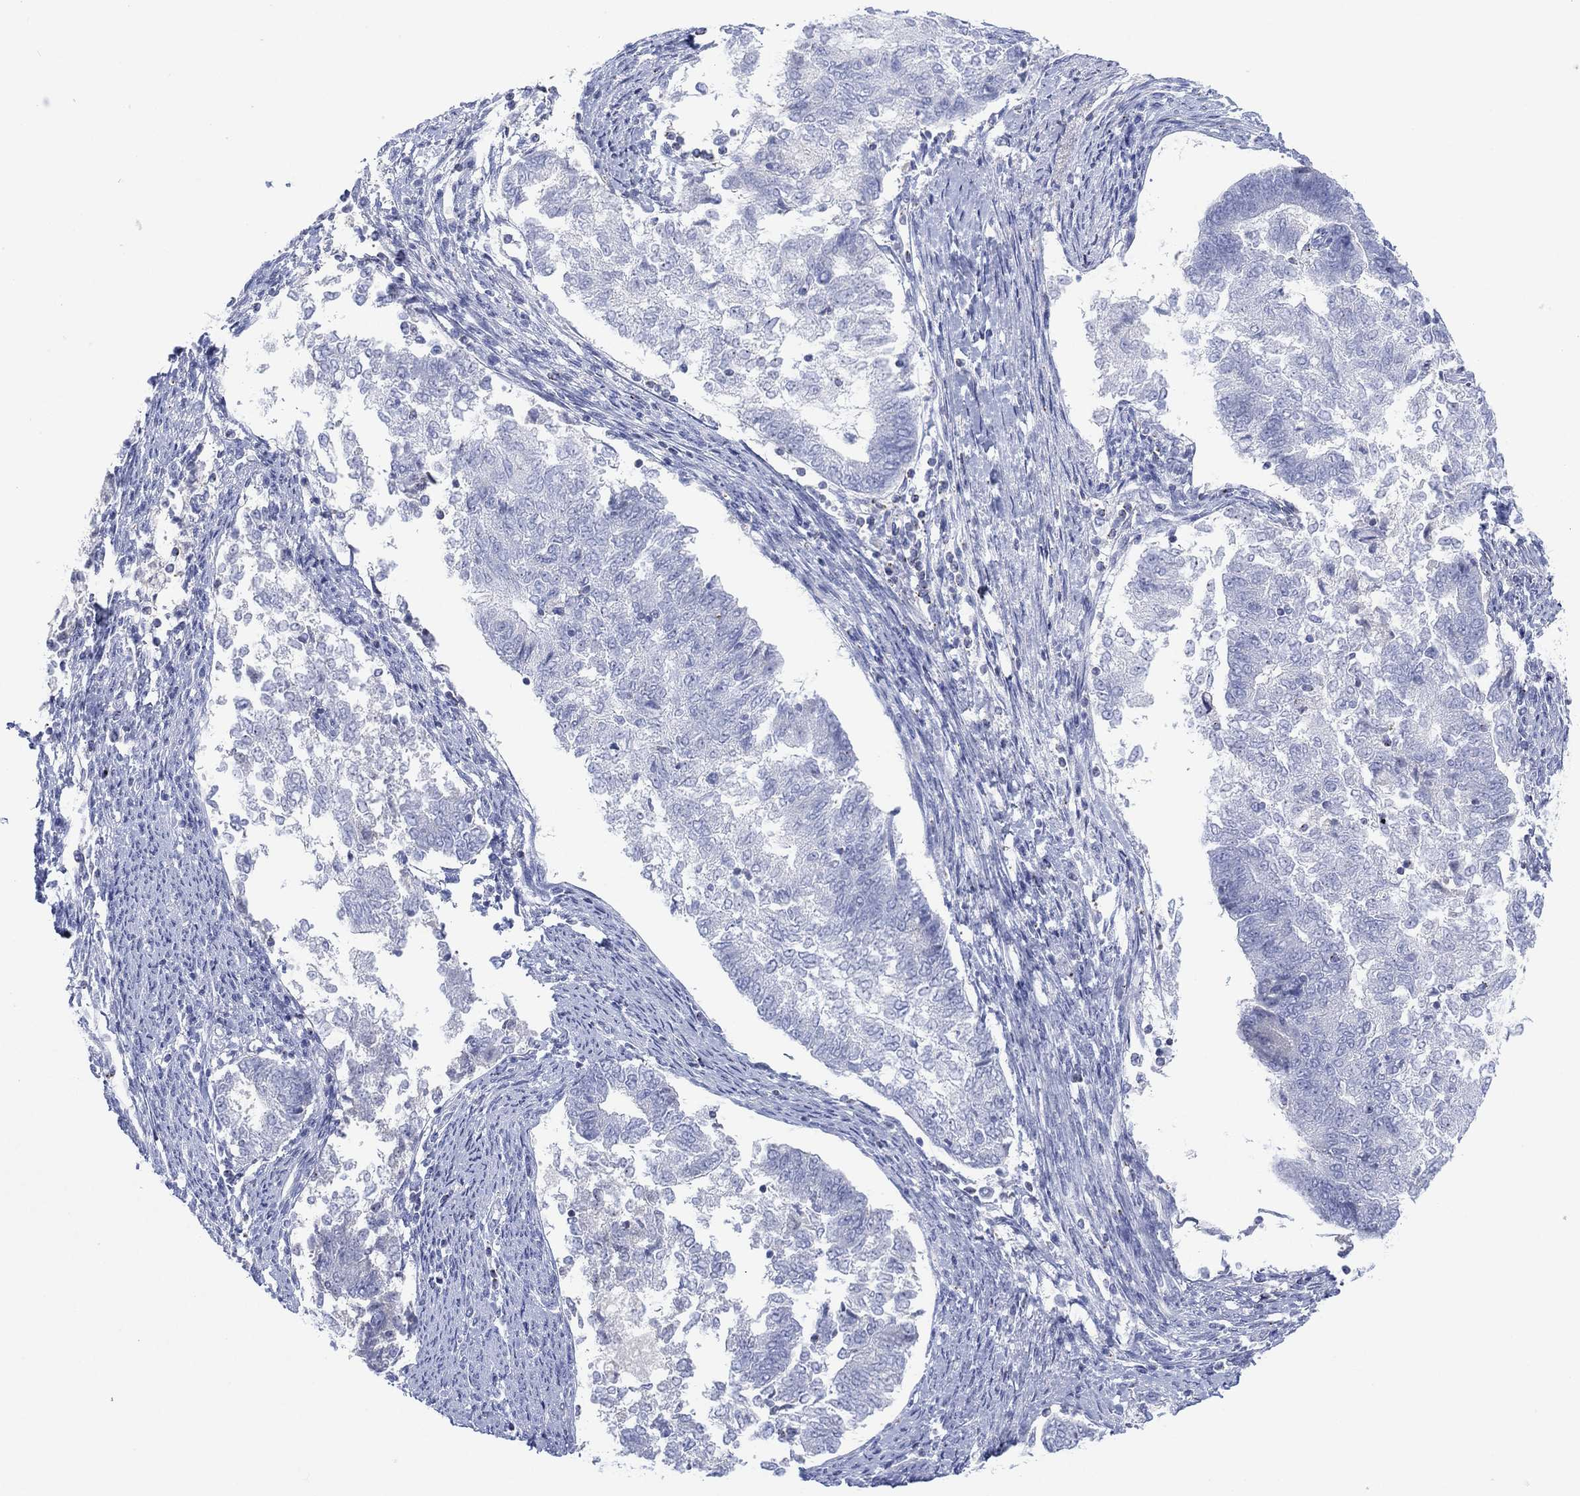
{"staining": {"intensity": "negative", "quantity": "none", "location": "none"}, "tissue": "endometrial cancer", "cell_type": "Tumor cells", "image_type": "cancer", "snomed": [{"axis": "morphology", "description": "Adenocarcinoma, NOS"}, {"axis": "topography", "description": "Endometrium"}], "caption": "There is no significant positivity in tumor cells of endometrial adenocarcinoma.", "gene": "SEPTIN1", "patient": {"sex": "female", "age": 65}}